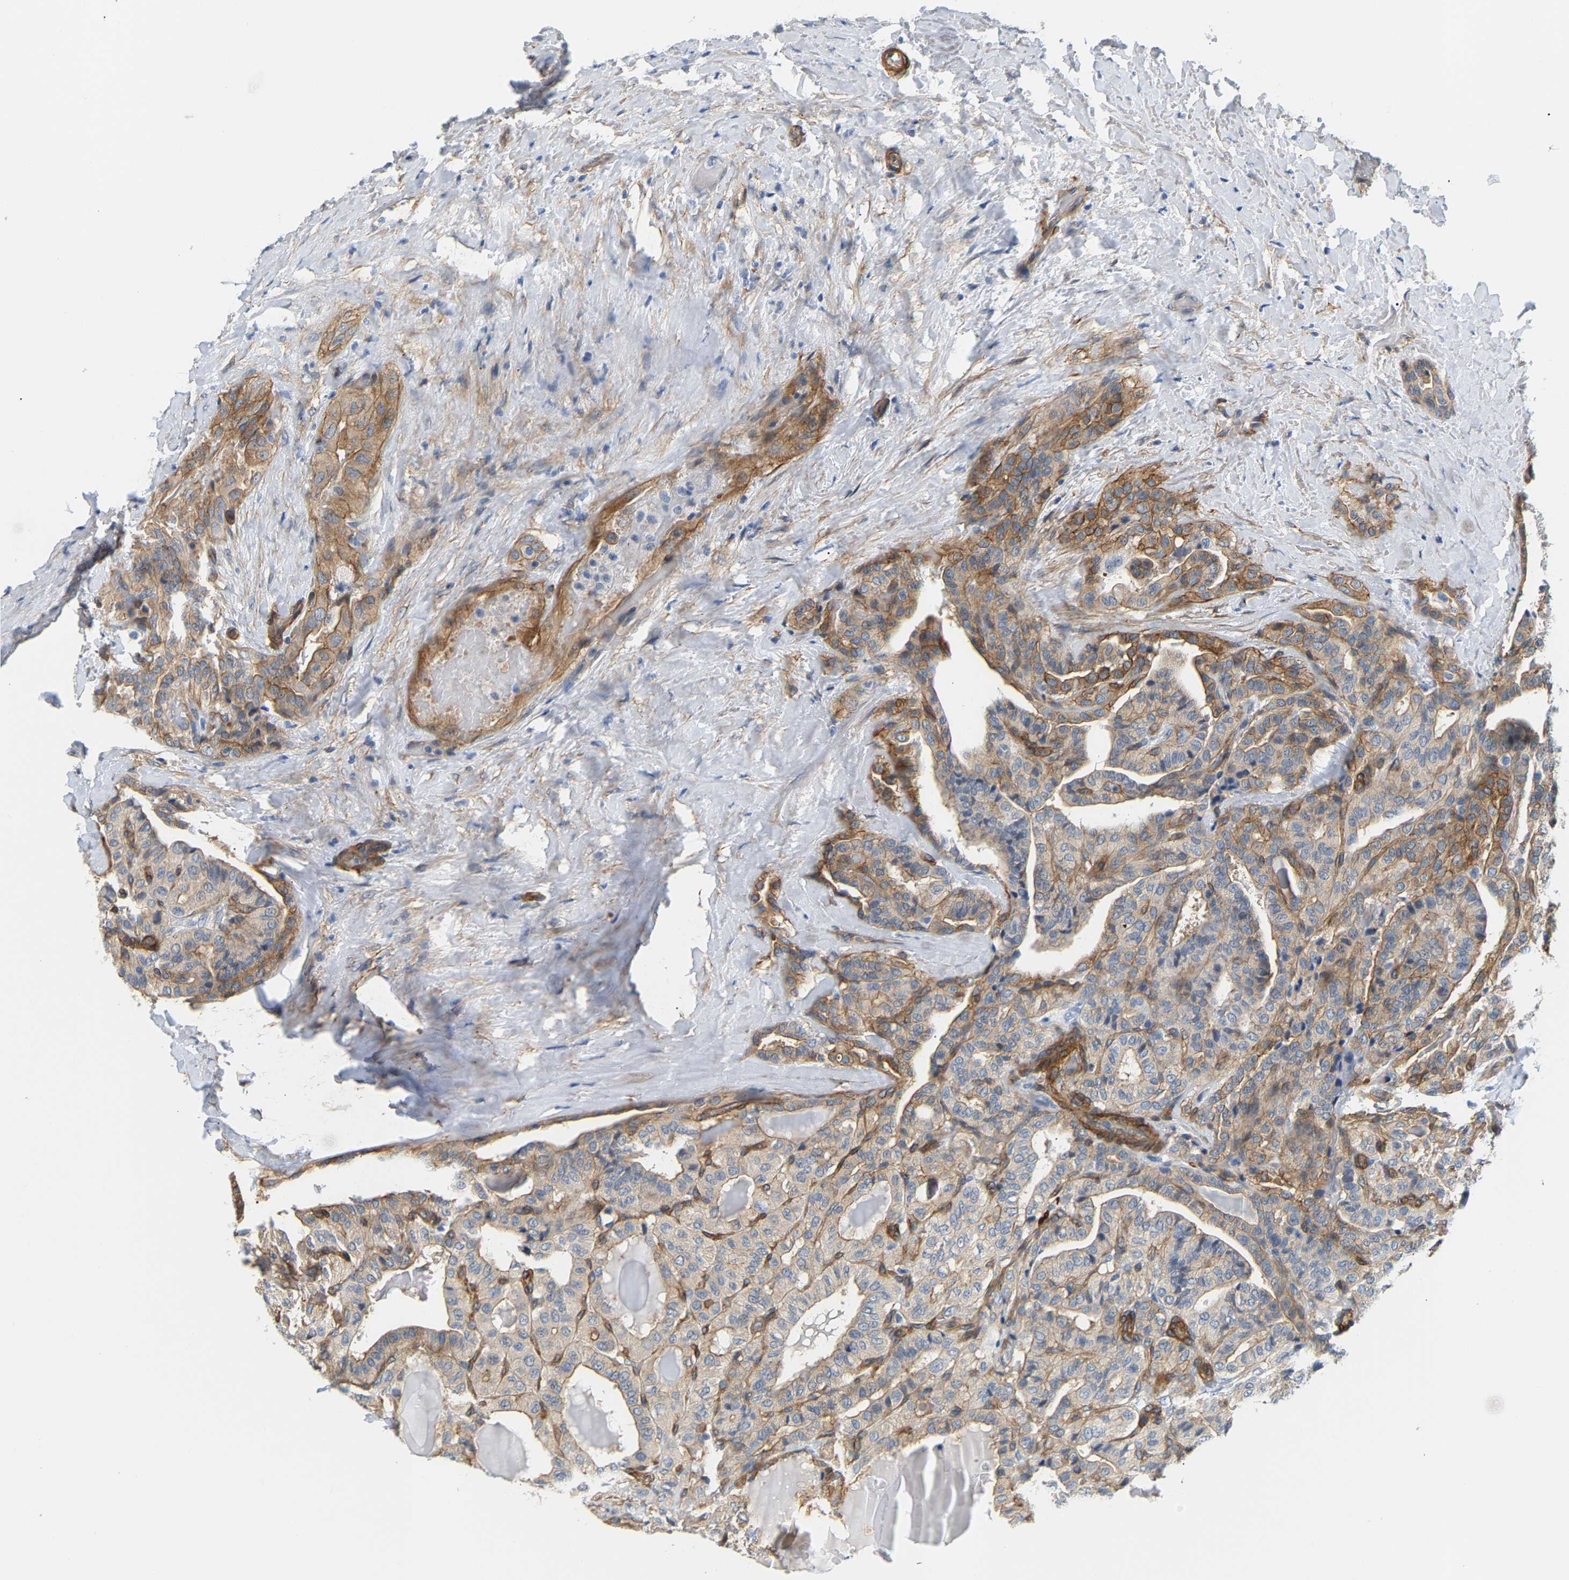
{"staining": {"intensity": "weak", "quantity": "25%-75%", "location": "cytoplasmic/membranous"}, "tissue": "thyroid cancer", "cell_type": "Tumor cells", "image_type": "cancer", "snomed": [{"axis": "morphology", "description": "Papillary adenocarcinoma, NOS"}, {"axis": "topography", "description": "Thyroid gland"}], "caption": "Thyroid papillary adenocarcinoma was stained to show a protein in brown. There is low levels of weak cytoplasmic/membranous expression in about 25%-75% of tumor cells. (DAB (3,3'-diaminobenzidine) = brown stain, brightfield microscopy at high magnification).", "gene": "PAWR", "patient": {"sex": "male", "age": 77}}